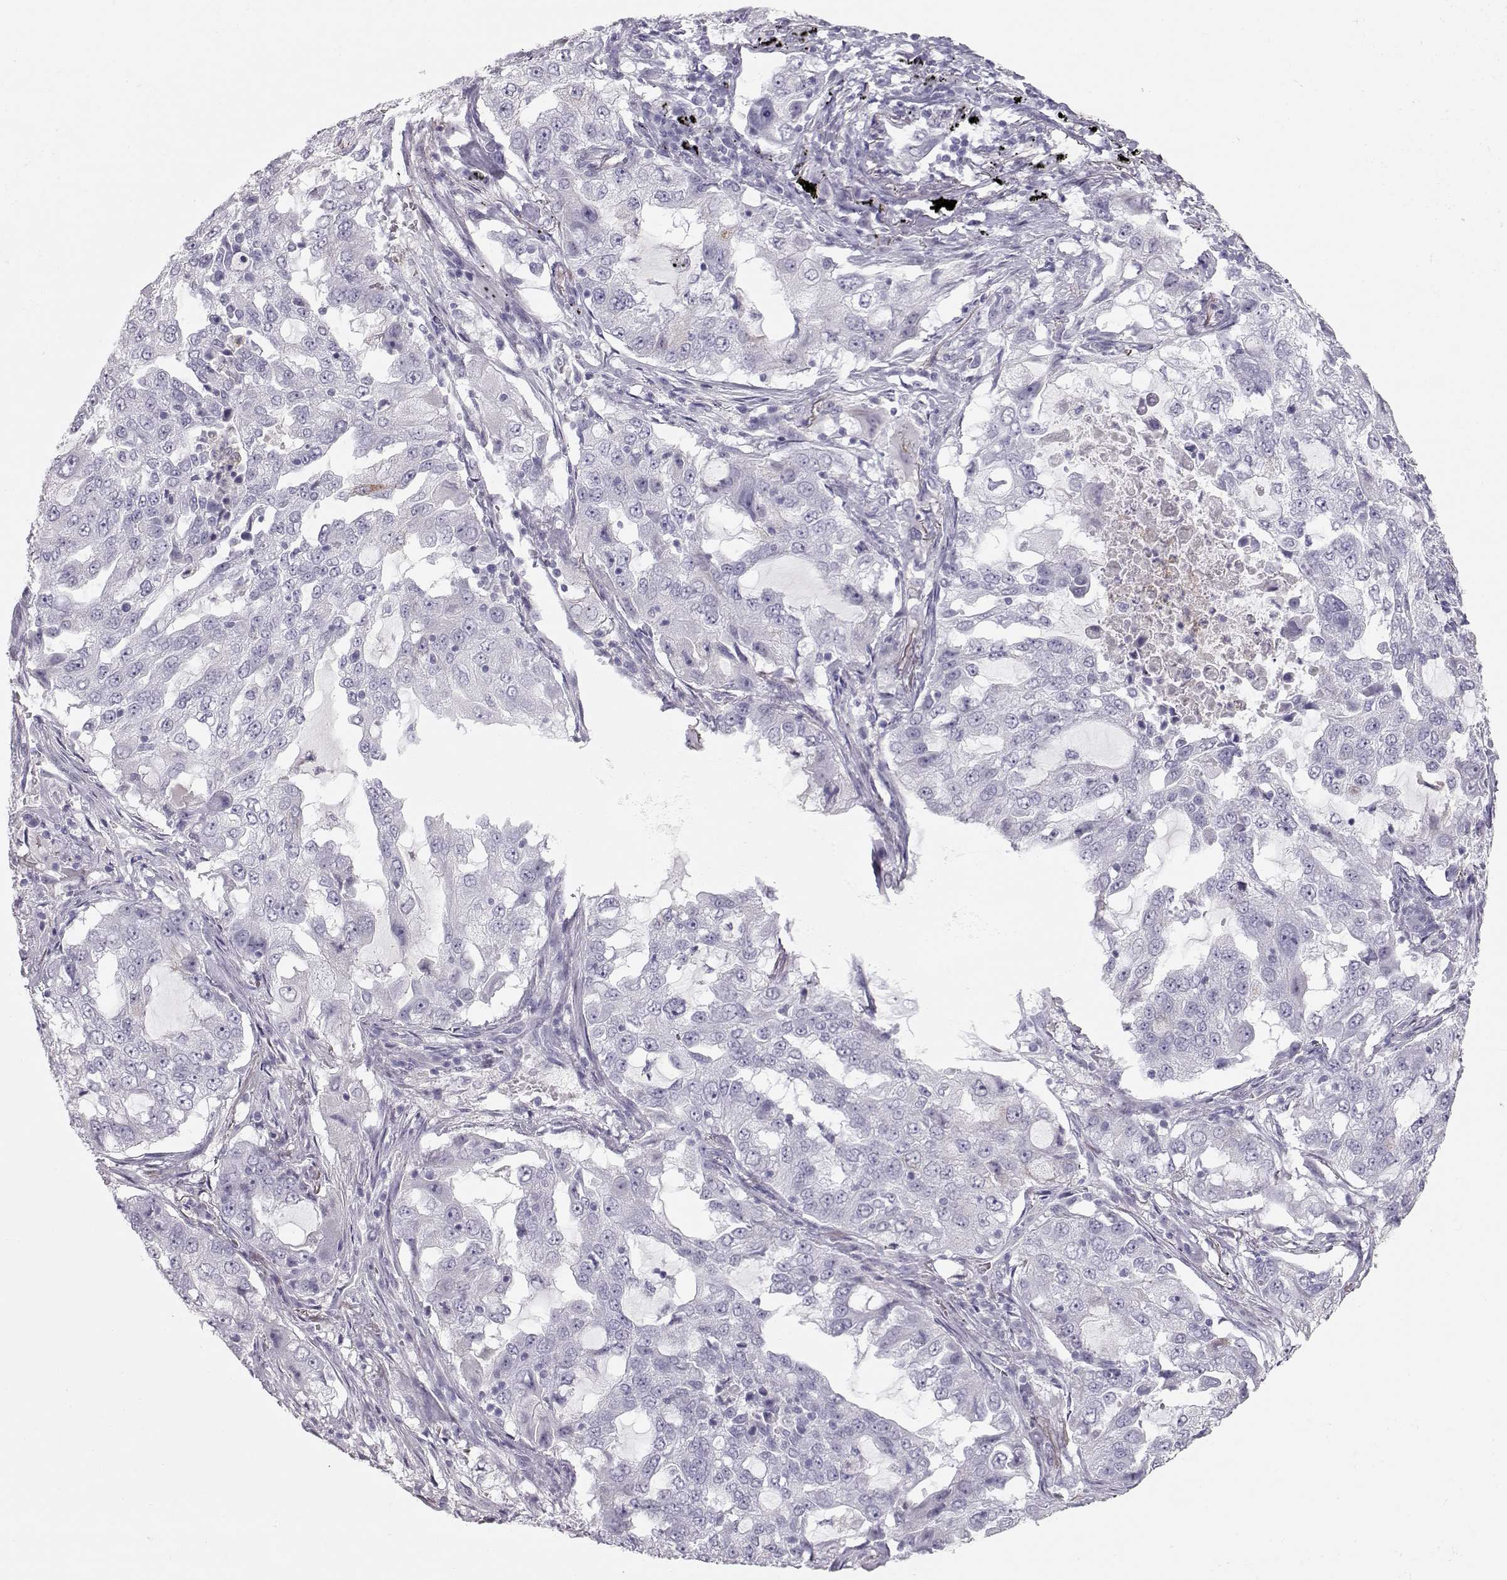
{"staining": {"intensity": "negative", "quantity": "none", "location": "none"}, "tissue": "lung cancer", "cell_type": "Tumor cells", "image_type": "cancer", "snomed": [{"axis": "morphology", "description": "Adenocarcinoma, NOS"}, {"axis": "topography", "description": "Lung"}], "caption": "DAB immunohistochemical staining of lung cancer reveals no significant expression in tumor cells. Nuclei are stained in blue.", "gene": "MIP", "patient": {"sex": "female", "age": 61}}